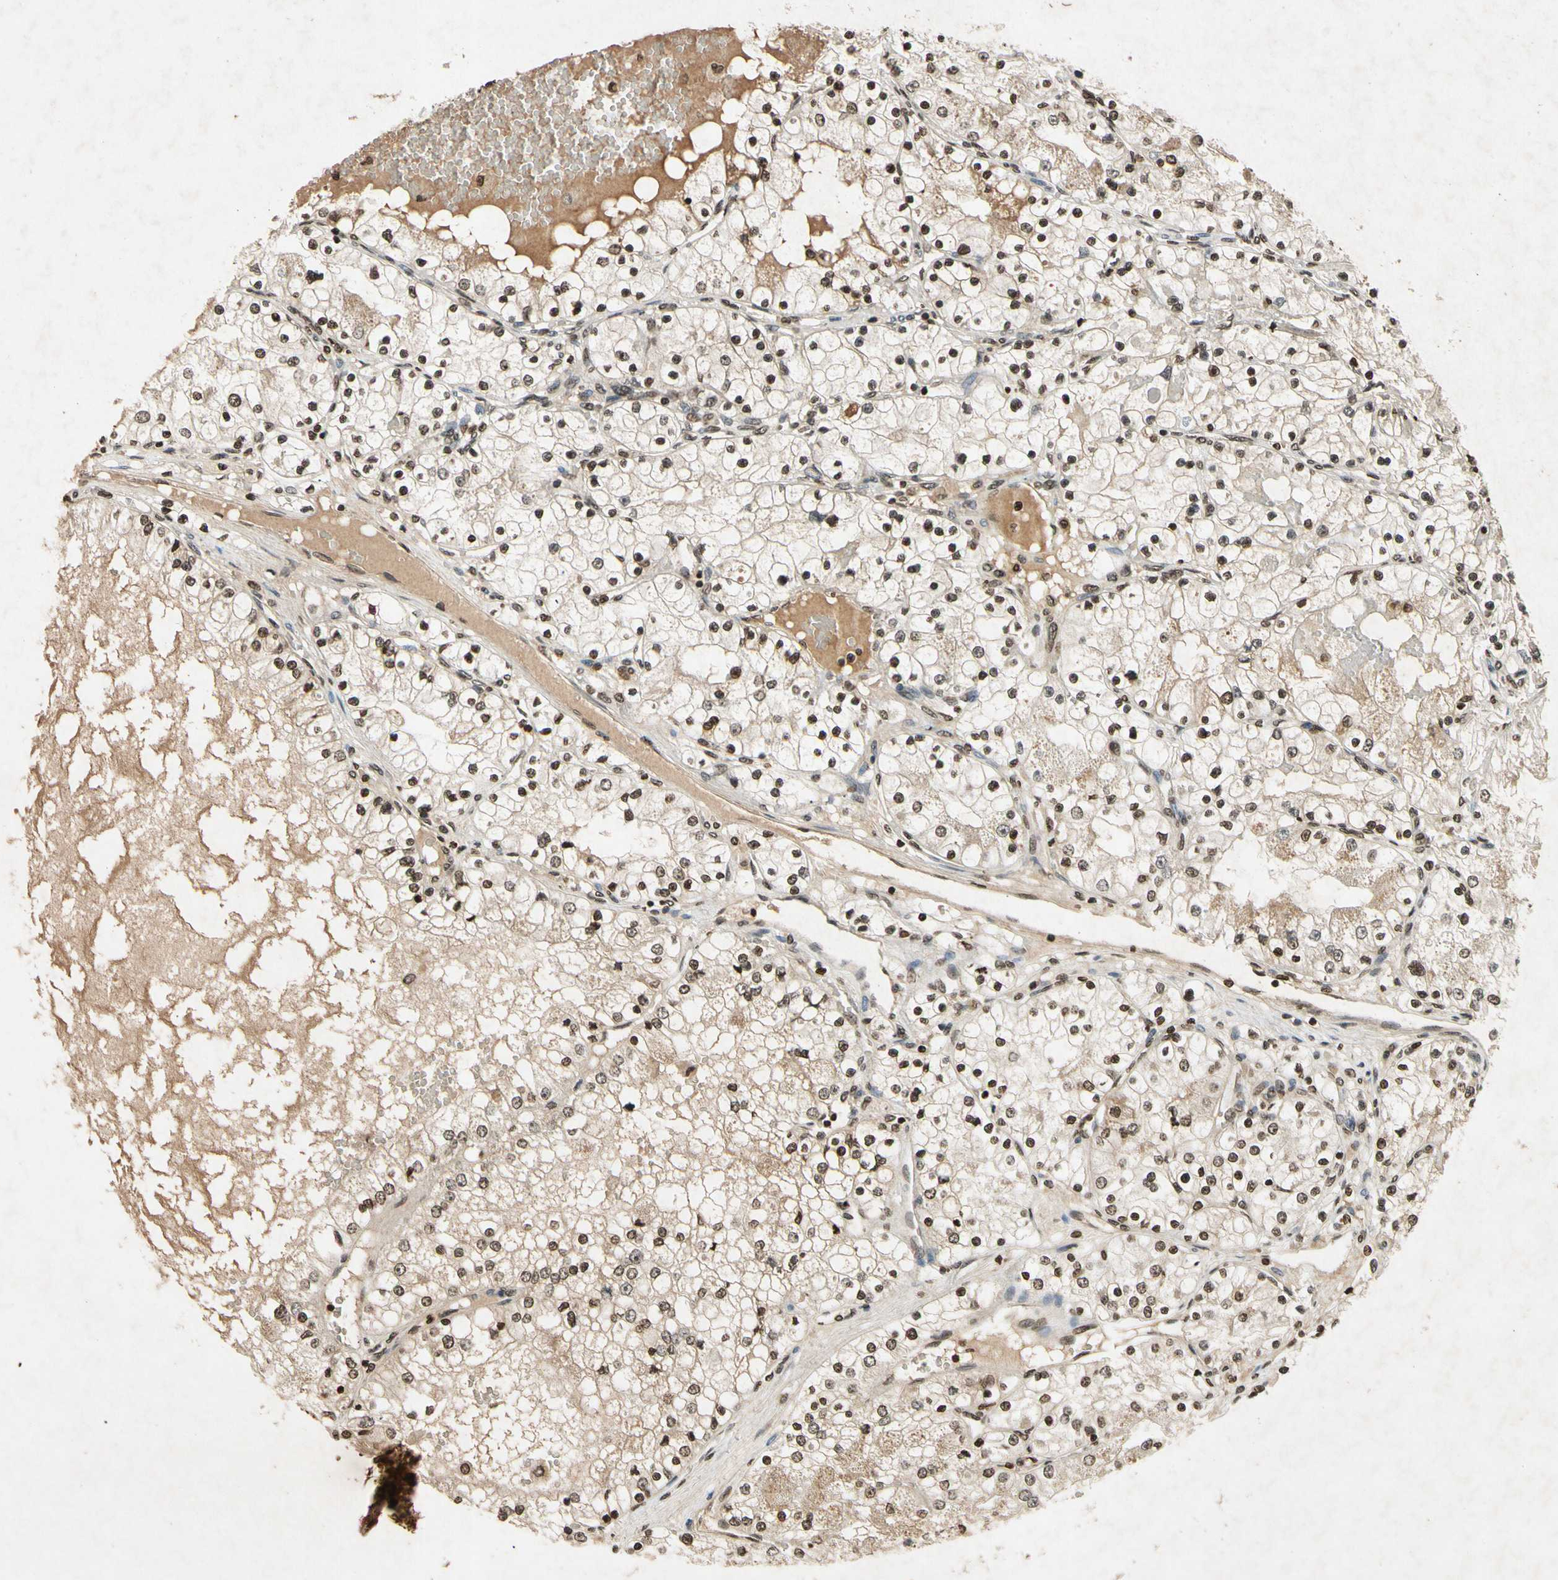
{"staining": {"intensity": "weak", "quantity": ">75%", "location": "nuclear"}, "tissue": "renal cancer", "cell_type": "Tumor cells", "image_type": "cancer", "snomed": [{"axis": "morphology", "description": "Adenocarcinoma, NOS"}, {"axis": "topography", "description": "Kidney"}], "caption": "Human renal cancer (adenocarcinoma) stained for a protein (brown) reveals weak nuclear positive positivity in about >75% of tumor cells.", "gene": "HOXB3", "patient": {"sex": "male", "age": 68}}